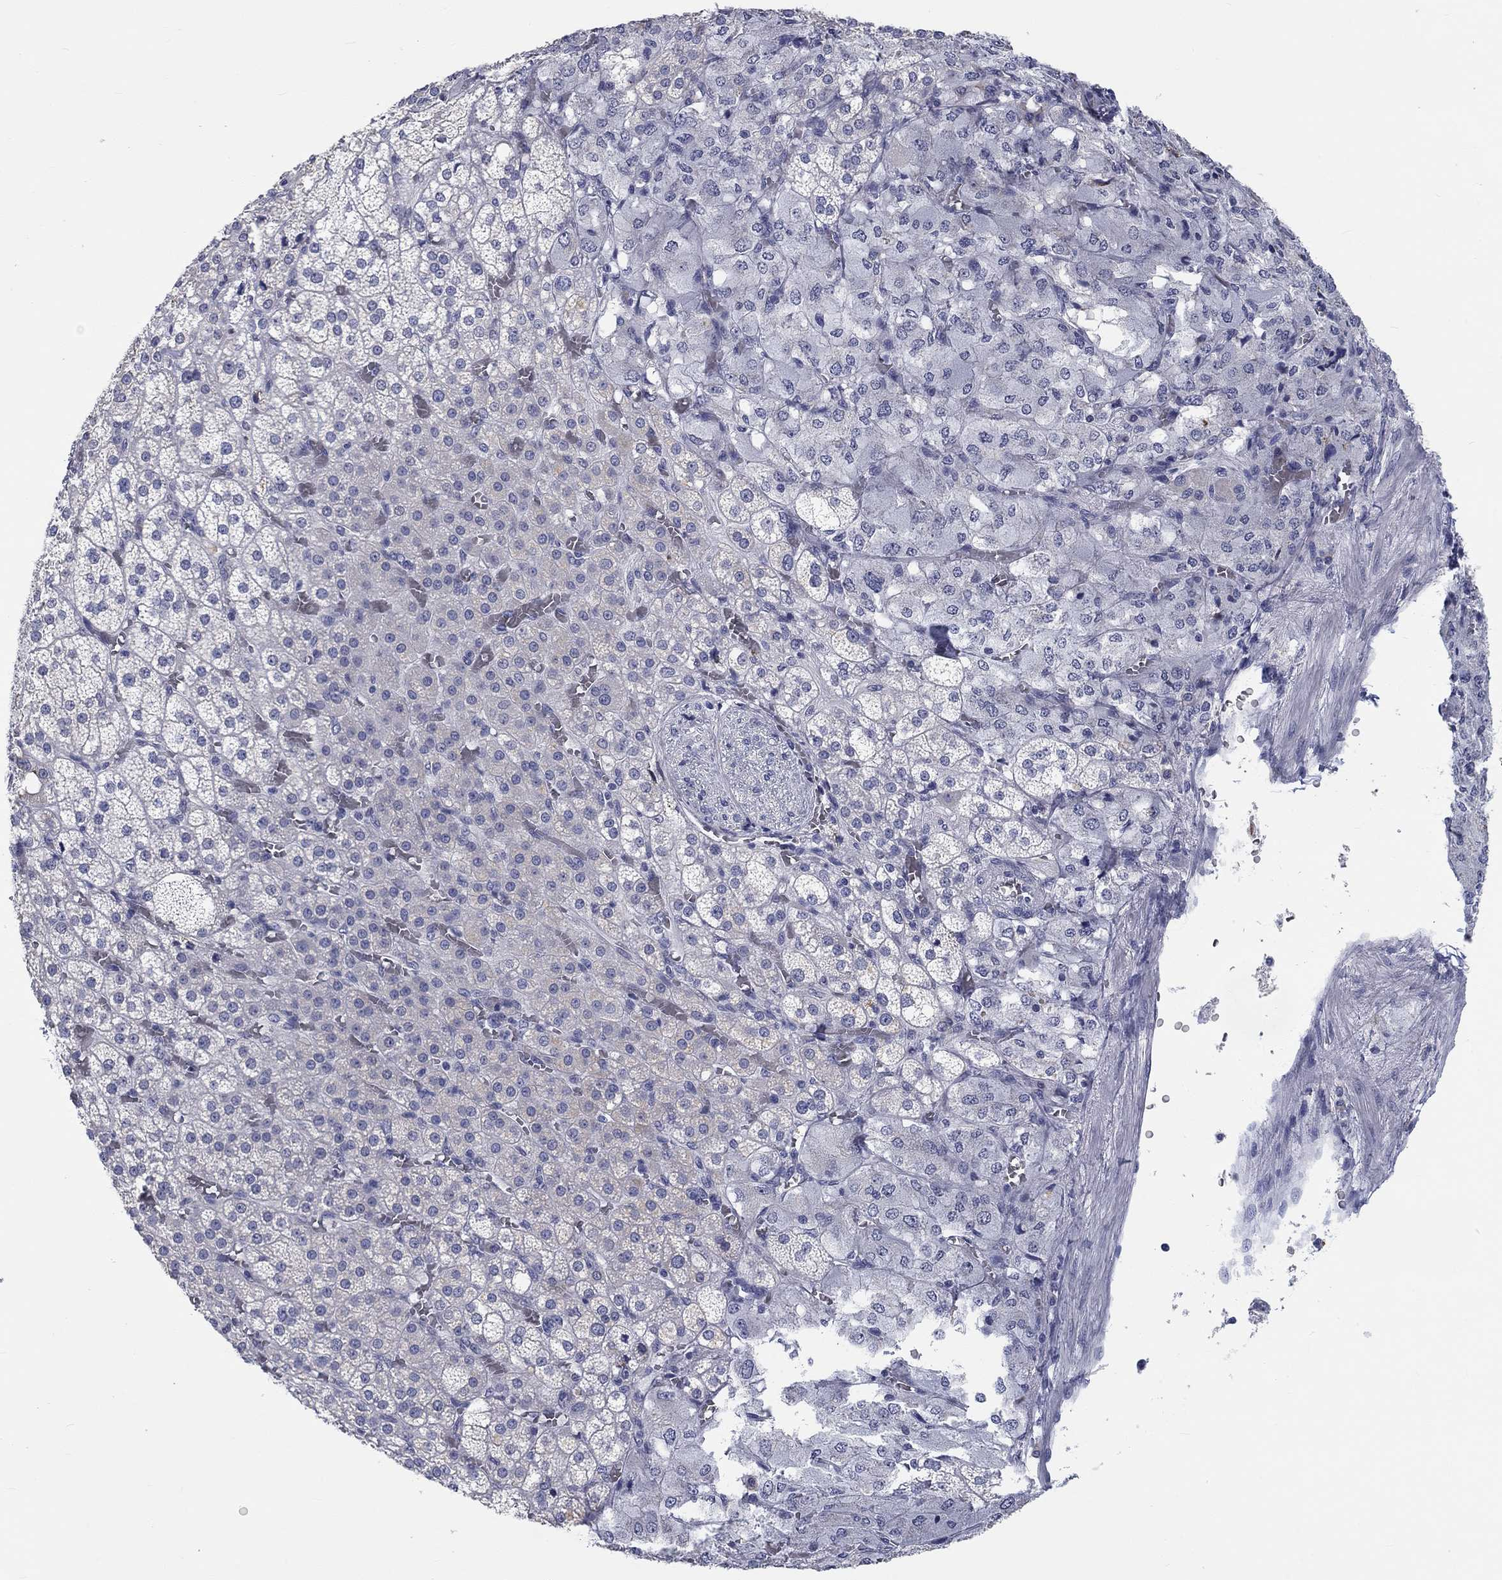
{"staining": {"intensity": "moderate", "quantity": "<25%", "location": "cytoplasmic/membranous"}, "tissue": "adrenal gland", "cell_type": "Glandular cells", "image_type": "normal", "snomed": [{"axis": "morphology", "description": "Normal tissue, NOS"}, {"axis": "topography", "description": "Adrenal gland"}], "caption": "An image showing moderate cytoplasmic/membranous staining in about <25% of glandular cells in unremarkable adrenal gland, as visualized by brown immunohistochemical staining.", "gene": "LRRC4C", "patient": {"sex": "female", "age": 60}}